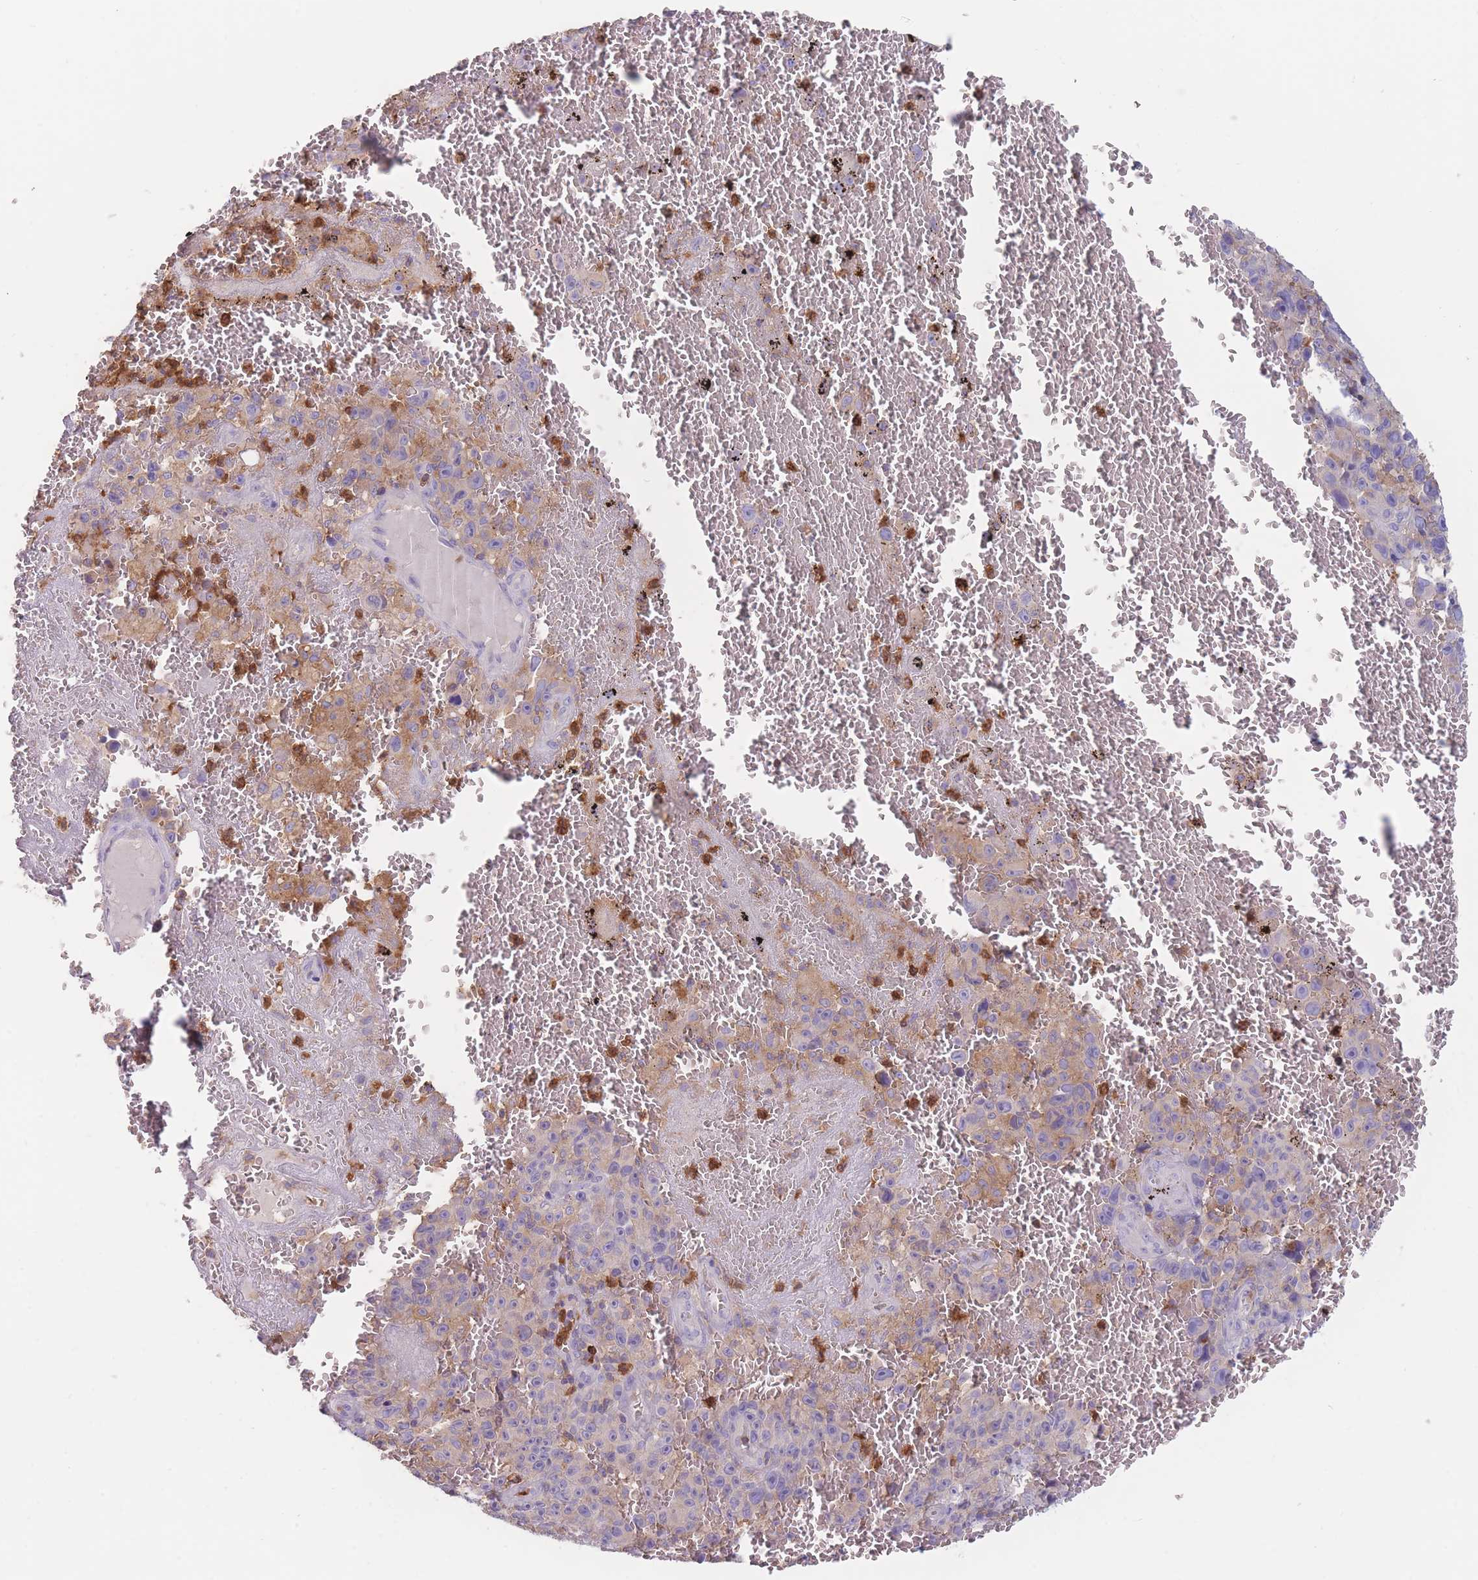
{"staining": {"intensity": "moderate", "quantity": ">75%", "location": "cytoplasmic/membranous"}, "tissue": "melanoma", "cell_type": "Tumor cells", "image_type": "cancer", "snomed": [{"axis": "morphology", "description": "Malignant melanoma, NOS"}, {"axis": "topography", "description": "Skin"}], "caption": "Melanoma stained with a brown dye demonstrates moderate cytoplasmic/membranous positive expression in approximately >75% of tumor cells.", "gene": "ST3GAL4", "patient": {"sex": "female", "age": 82}}